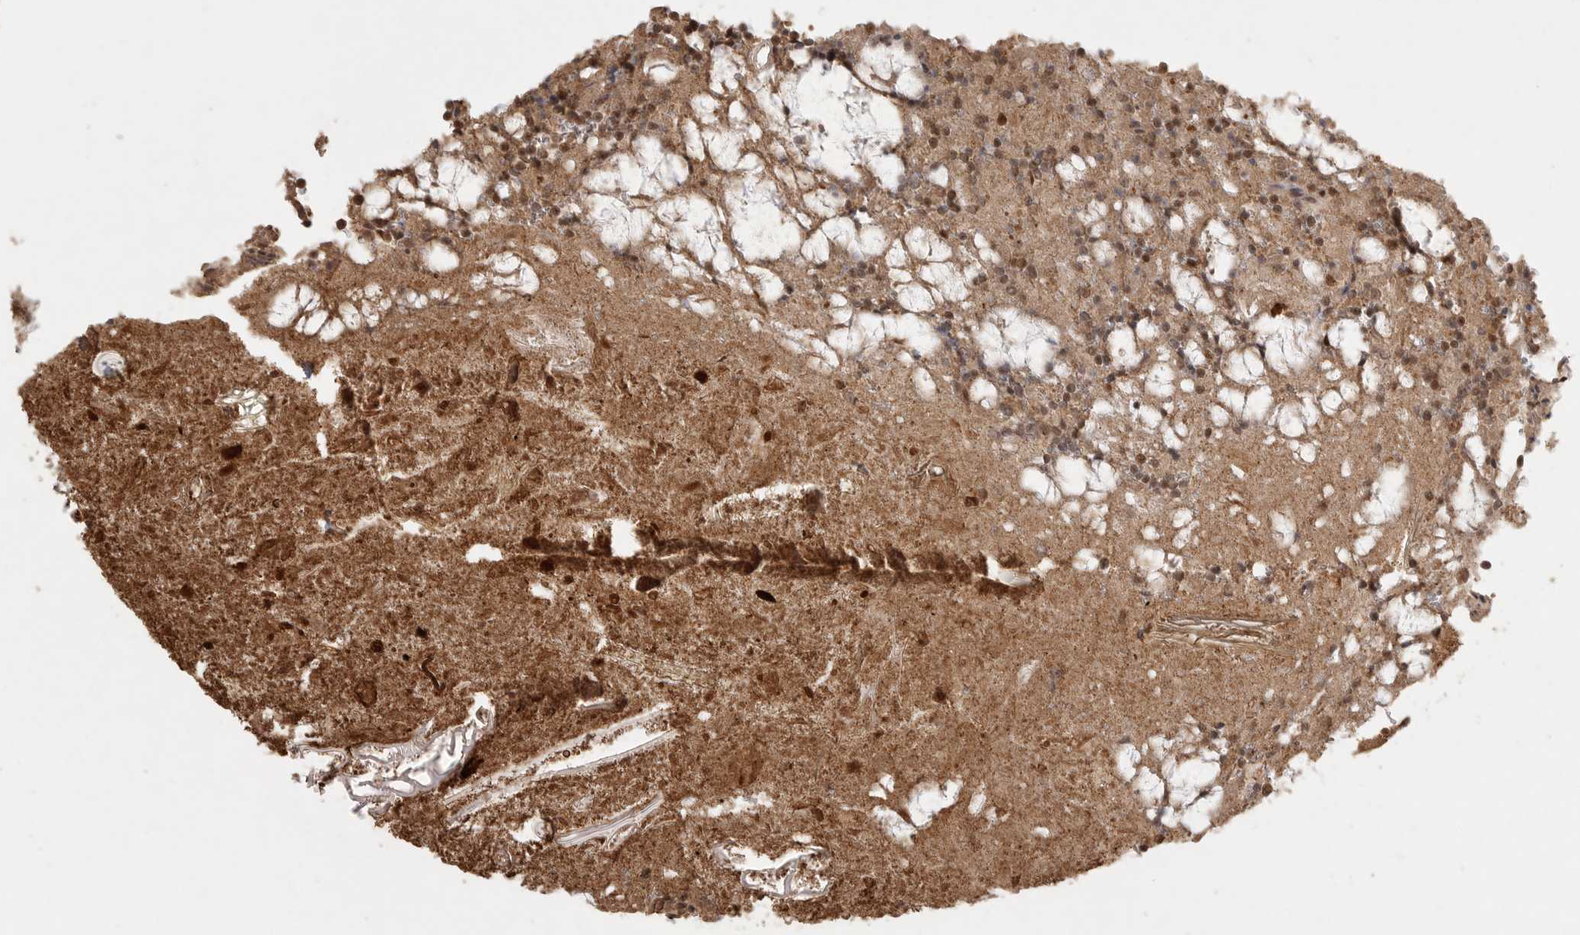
{"staining": {"intensity": "strong", "quantity": ">75%", "location": "cytoplasmic/membranous,nuclear"}, "tissue": "appendix", "cell_type": "Glandular cells", "image_type": "normal", "snomed": [{"axis": "morphology", "description": "Normal tissue, NOS"}, {"axis": "topography", "description": "Appendix"}], "caption": "Human appendix stained for a protein (brown) exhibits strong cytoplasmic/membranous,nuclear positive expression in approximately >75% of glandular cells.", "gene": "DFFA", "patient": {"sex": "female", "age": 17}}